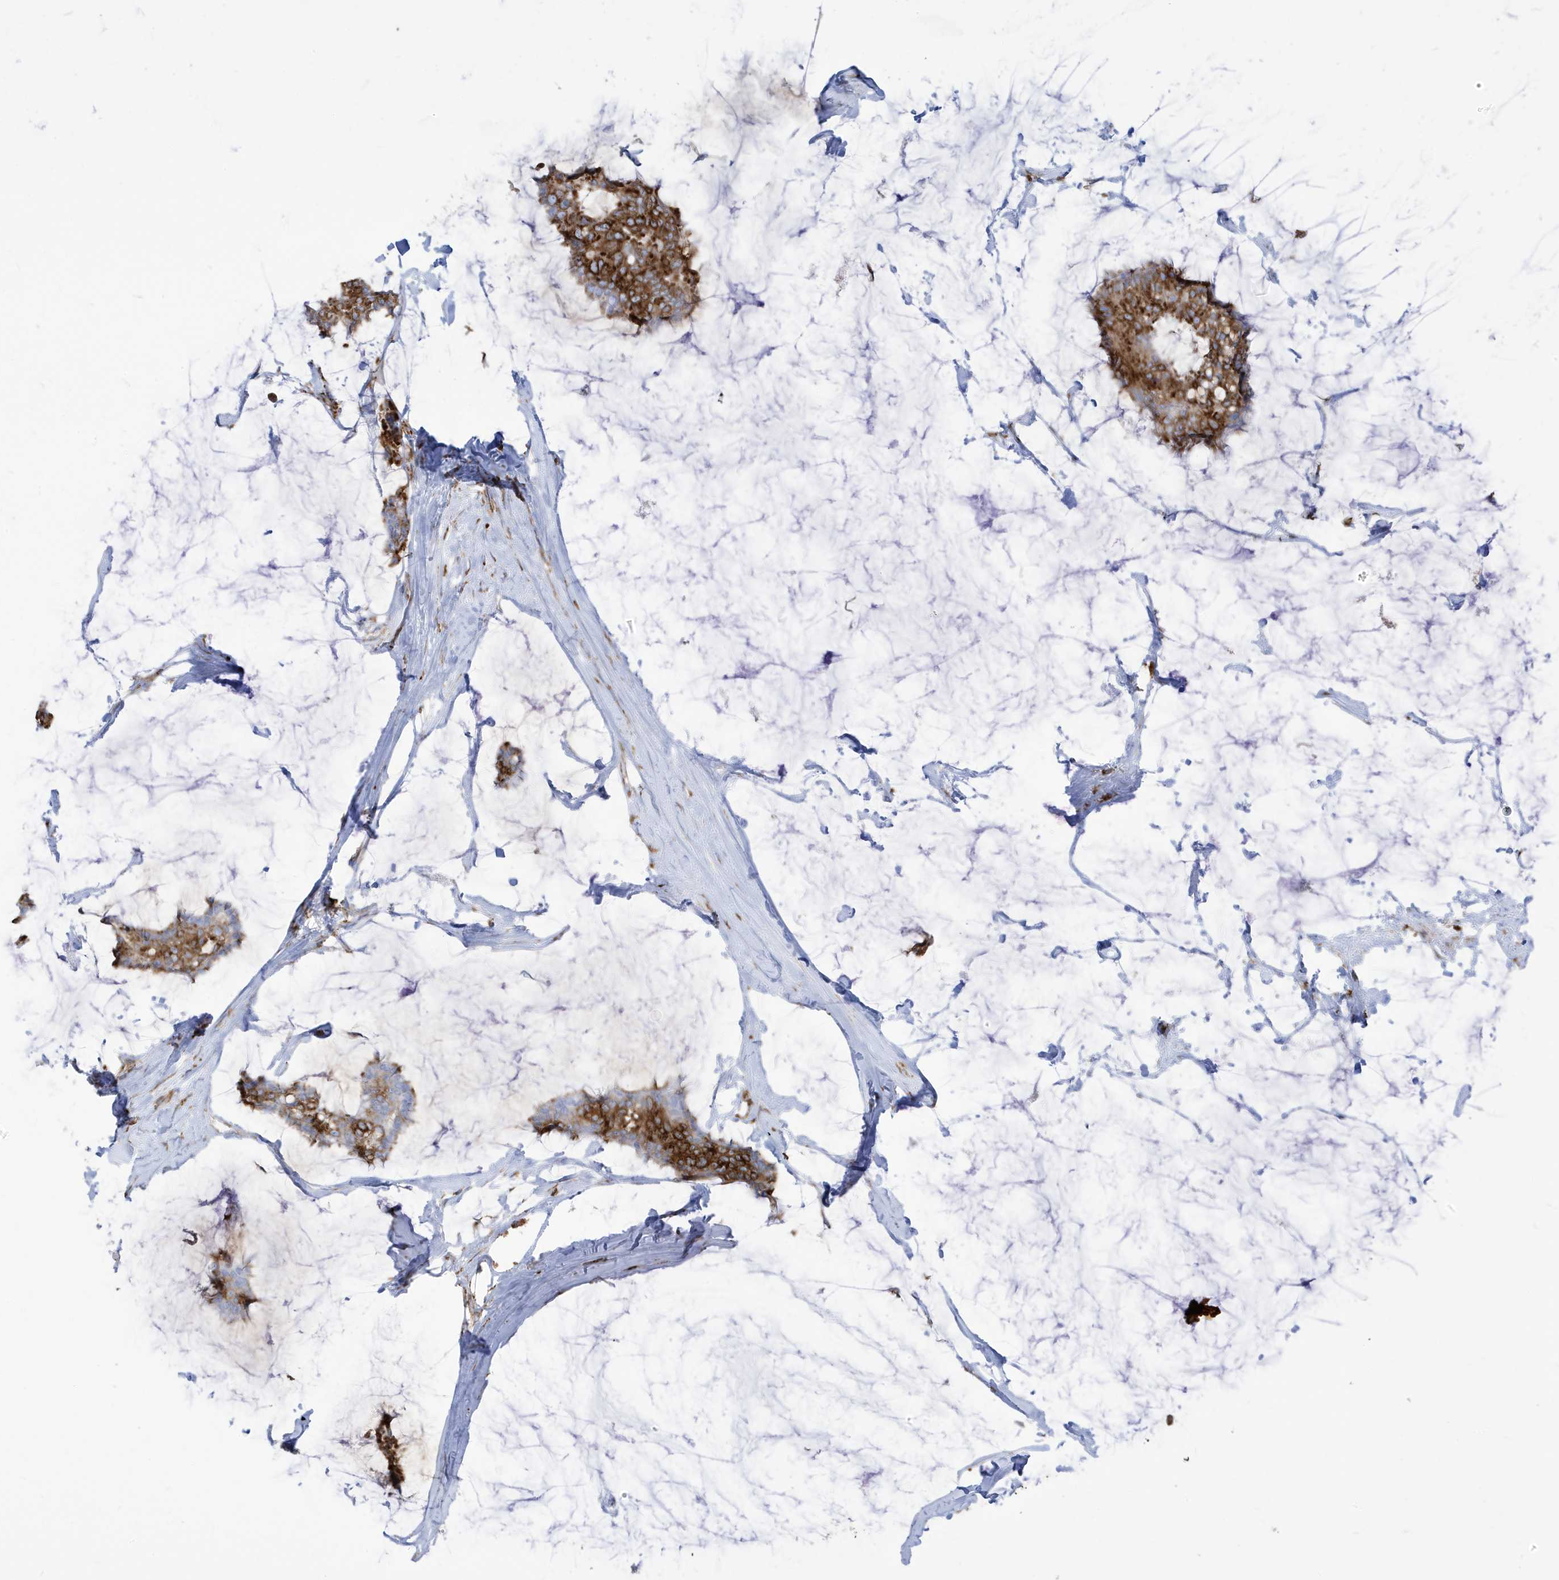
{"staining": {"intensity": "strong", "quantity": ">75%", "location": "cytoplasmic/membranous"}, "tissue": "breast cancer", "cell_type": "Tumor cells", "image_type": "cancer", "snomed": [{"axis": "morphology", "description": "Duct carcinoma"}, {"axis": "topography", "description": "Breast"}], "caption": "Immunohistochemistry (IHC) (DAB) staining of human breast cancer shows strong cytoplasmic/membranous protein expression in approximately >75% of tumor cells. The staining is performed using DAB brown chromogen to label protein expression. The nuclei are counter-stained blue using hematoxylin.", "gene": "PDIA6", "patient": {"sex": "female", "age": 93}}